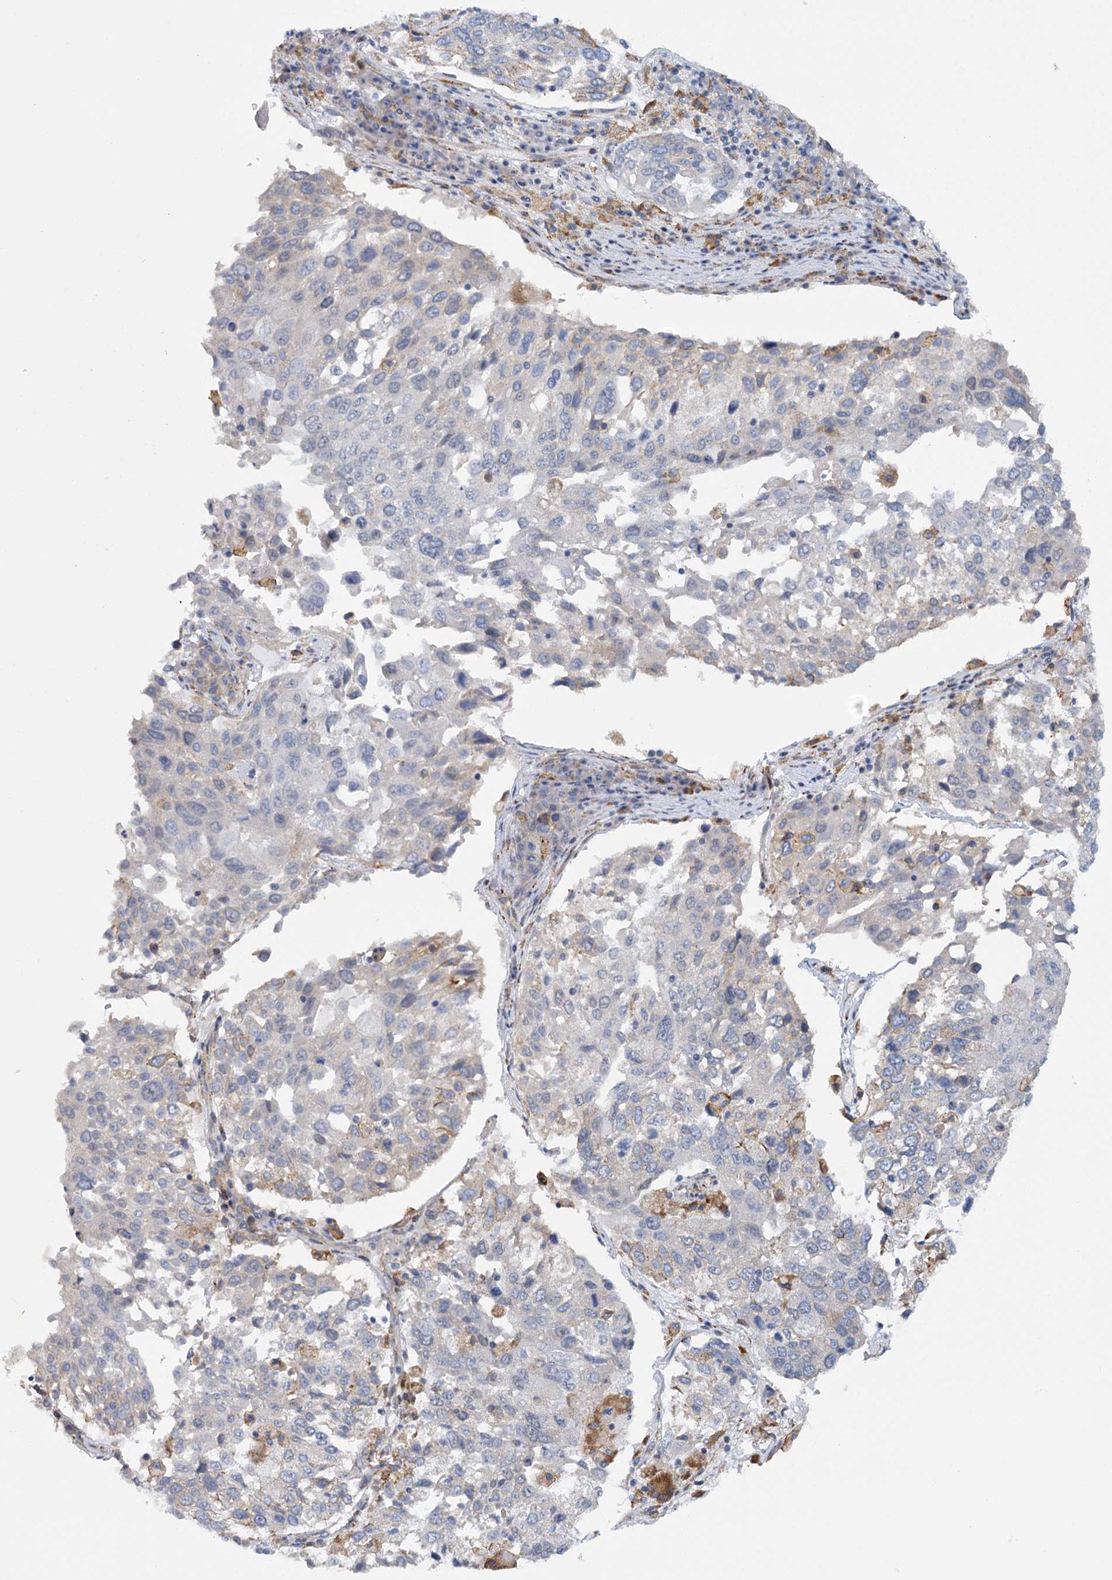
{"staining": {"intensity": "negative", "quantity": "none", "location": "none"}, "tissue": "lung cancer", "cell_type": "Tumor cells", "image_type": "cancer", "snomed": [{"axis": "morphology", "description": "Squamous cell carcinoma, NOS"}, {"axis": "topography", "description": "Lung"}], "caption": "Tumor cells show no significant positivity in lung squamous cell carcinoma.", "gene": "MBLAC2", "patient": {"sex": "male", "age": 65}}